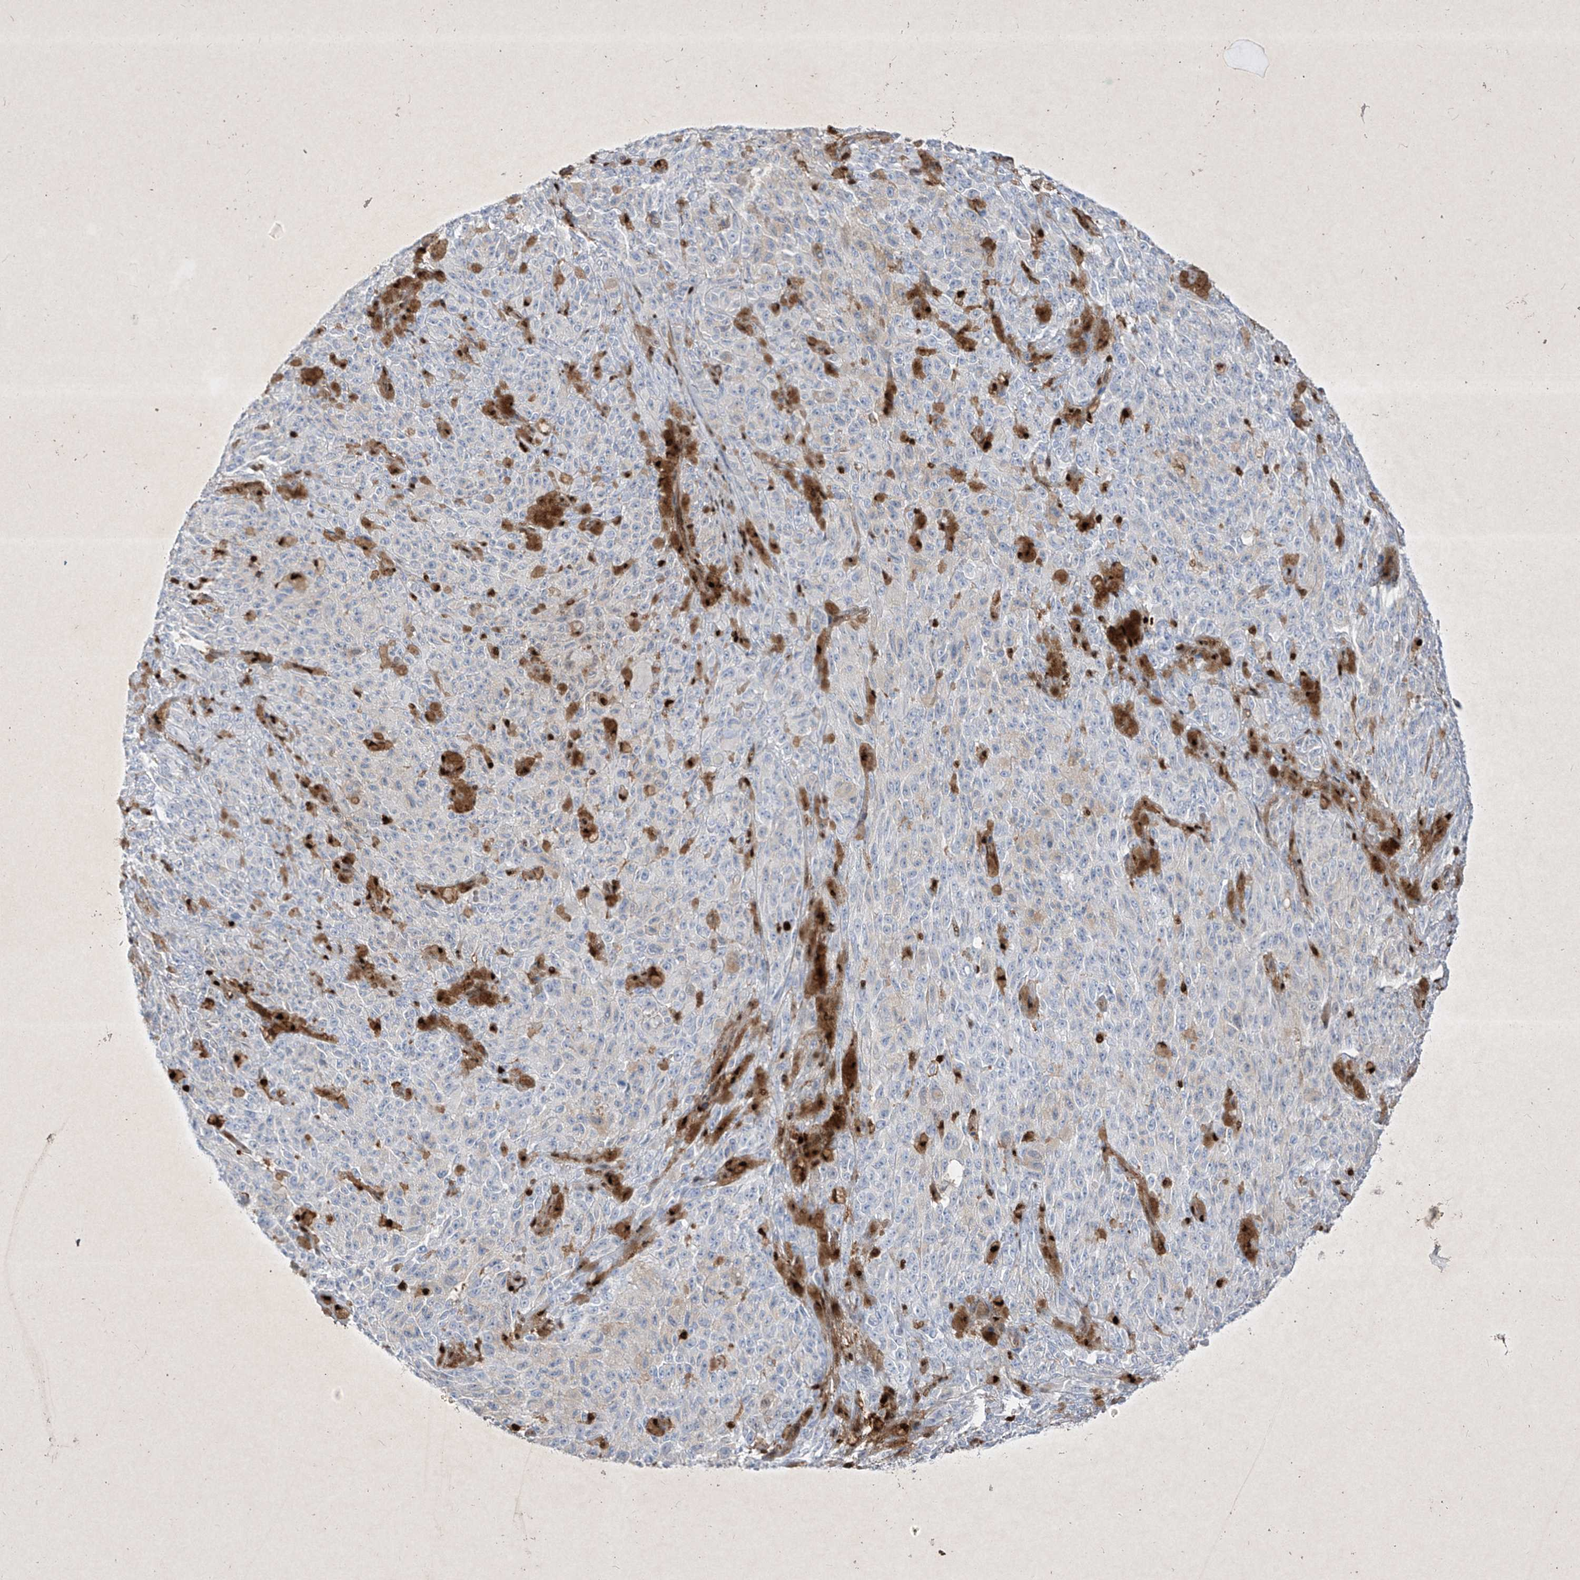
{"staining": {"intensity": "negative", "quantity": "none", "location": "none"}, "tissue": "melanoma", "cell_type": "Tumor cells", "image_type": "cancer", "snomed": [{"axis": "morphology", "description": "Malignant melanoma, NOS"}, {"axis": "topography", "description": "Skin"}], "caption": "The micrograph shows no significant staining in tumor cells of melanoma.", "gene": "PSMB10", "patient": {"sex": "female", "age": 82}}